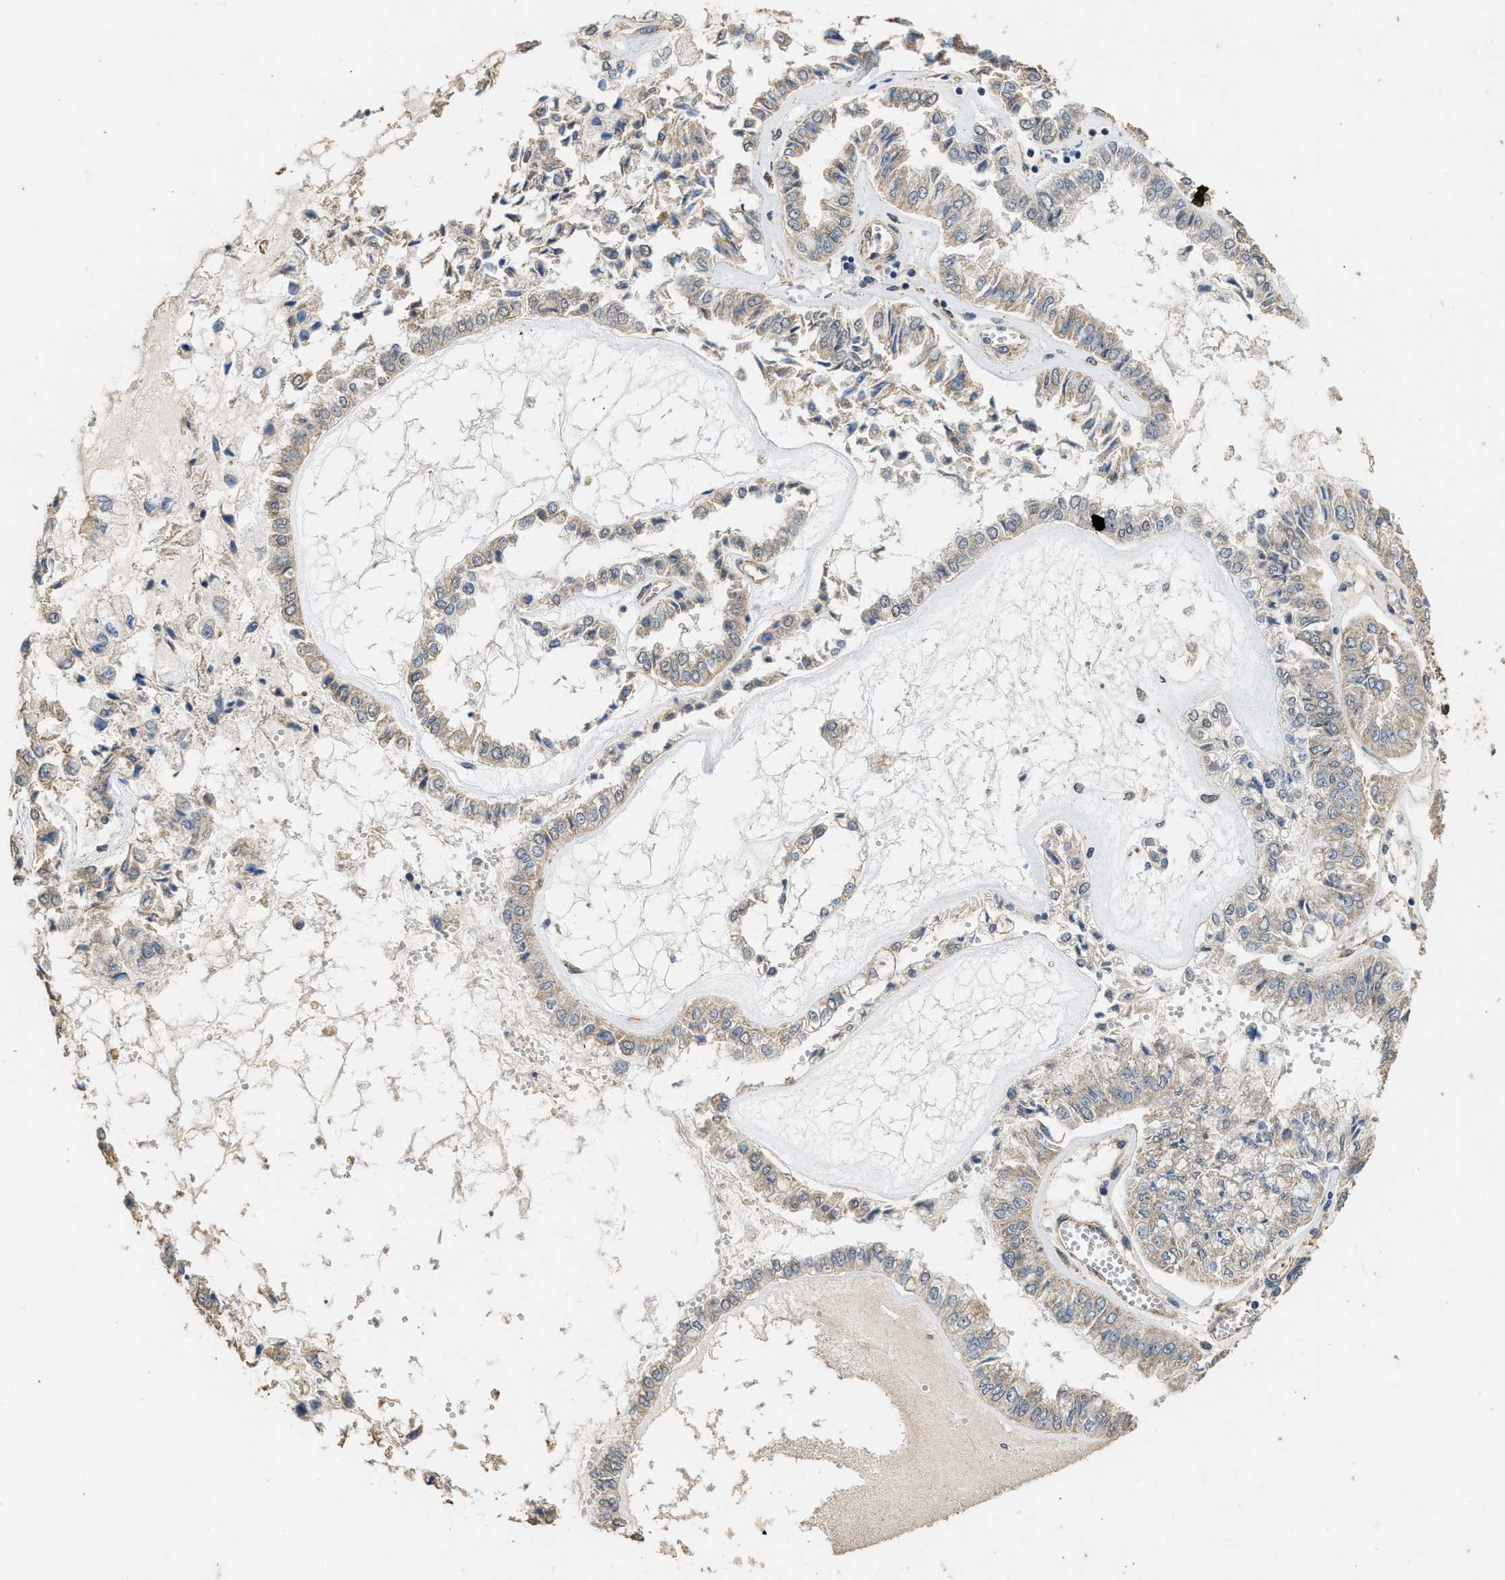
{"staining": {"intensity": "weak", "quantity": "25%-75%", "location": "cytoplasmic/membranous"}, "tissue": "liver cancer", "cell_type": "Tumor cells", "image_type": "cancer", "snomed": [{"axis": "morphology", "description": "Cholangiocarcinoma"}, {"axis": "topography", "description": "Liver"}], "caption": "Approximately 25%-75% of tumor cells in liver cancer (cholangiocarcinoma) display weak cytoplasmic/membranous protein staining as visualized by brown immunohistochemical staining.", "gene": "THBS2", "patient": {"sex": "female", "age": 79}}